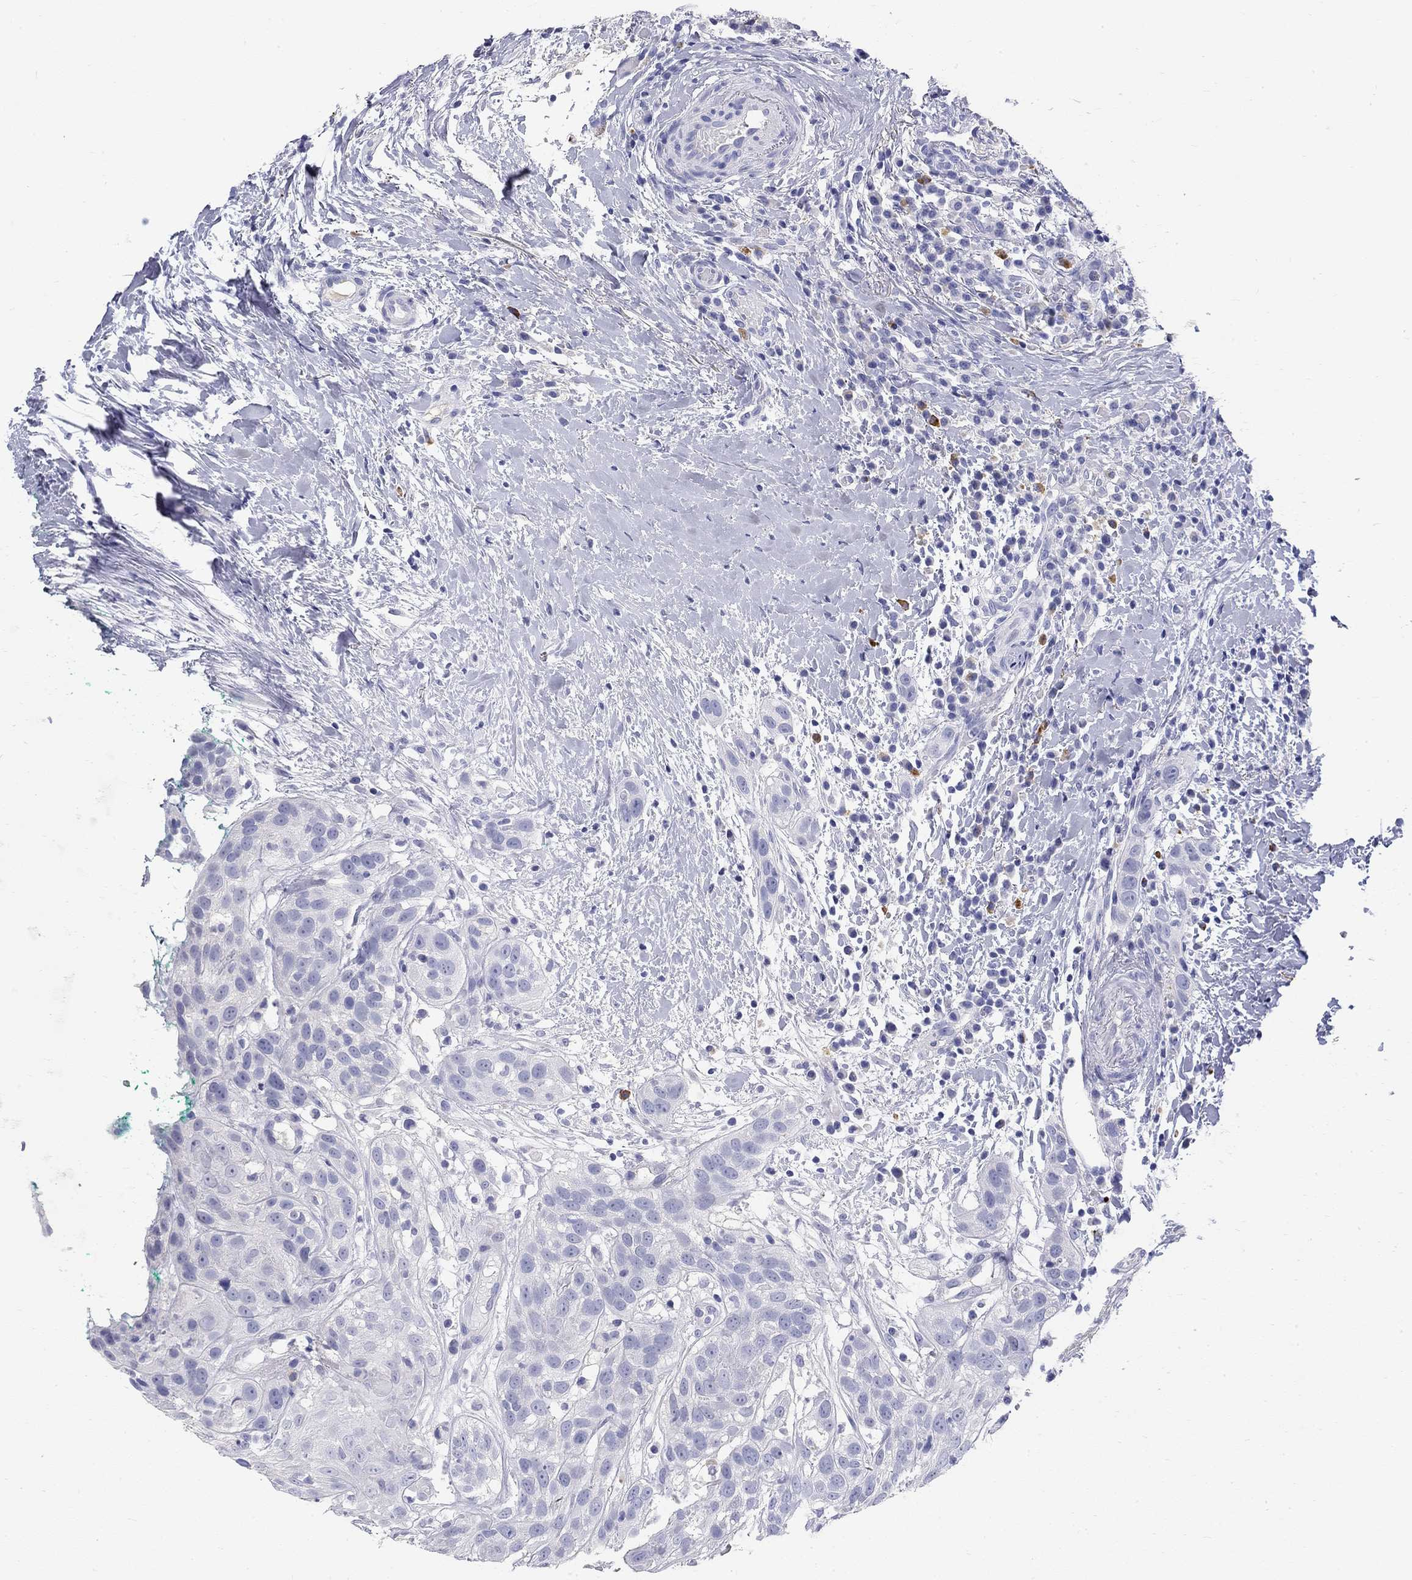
{"staining": {"intensity": "negative", "quantity": "none", "location": "none"}, "tissue": "head and neck cancer", "cell_type": "Tumor cells", "image_type": "cancer", "snomed": [{"axis": "morphology", "description": "Normal tissue, NOS"}, {"axis": "morphology", "description": "Squamous cell carcinoma, NOS"}, {"axis": "topography", "description": "Oral tissue"}, {"axis": "topography", "description": "Salivary gland"}, {"axis": "topography", "description": "Head-Neck"}], "caption": "Squamous cell carcinoma (head and neck) was stained to show a protein in brown. There is no significant staining in tumor cells.", "gene": "PHOX2B", "patient": {"sex": "female", "age": 62}}